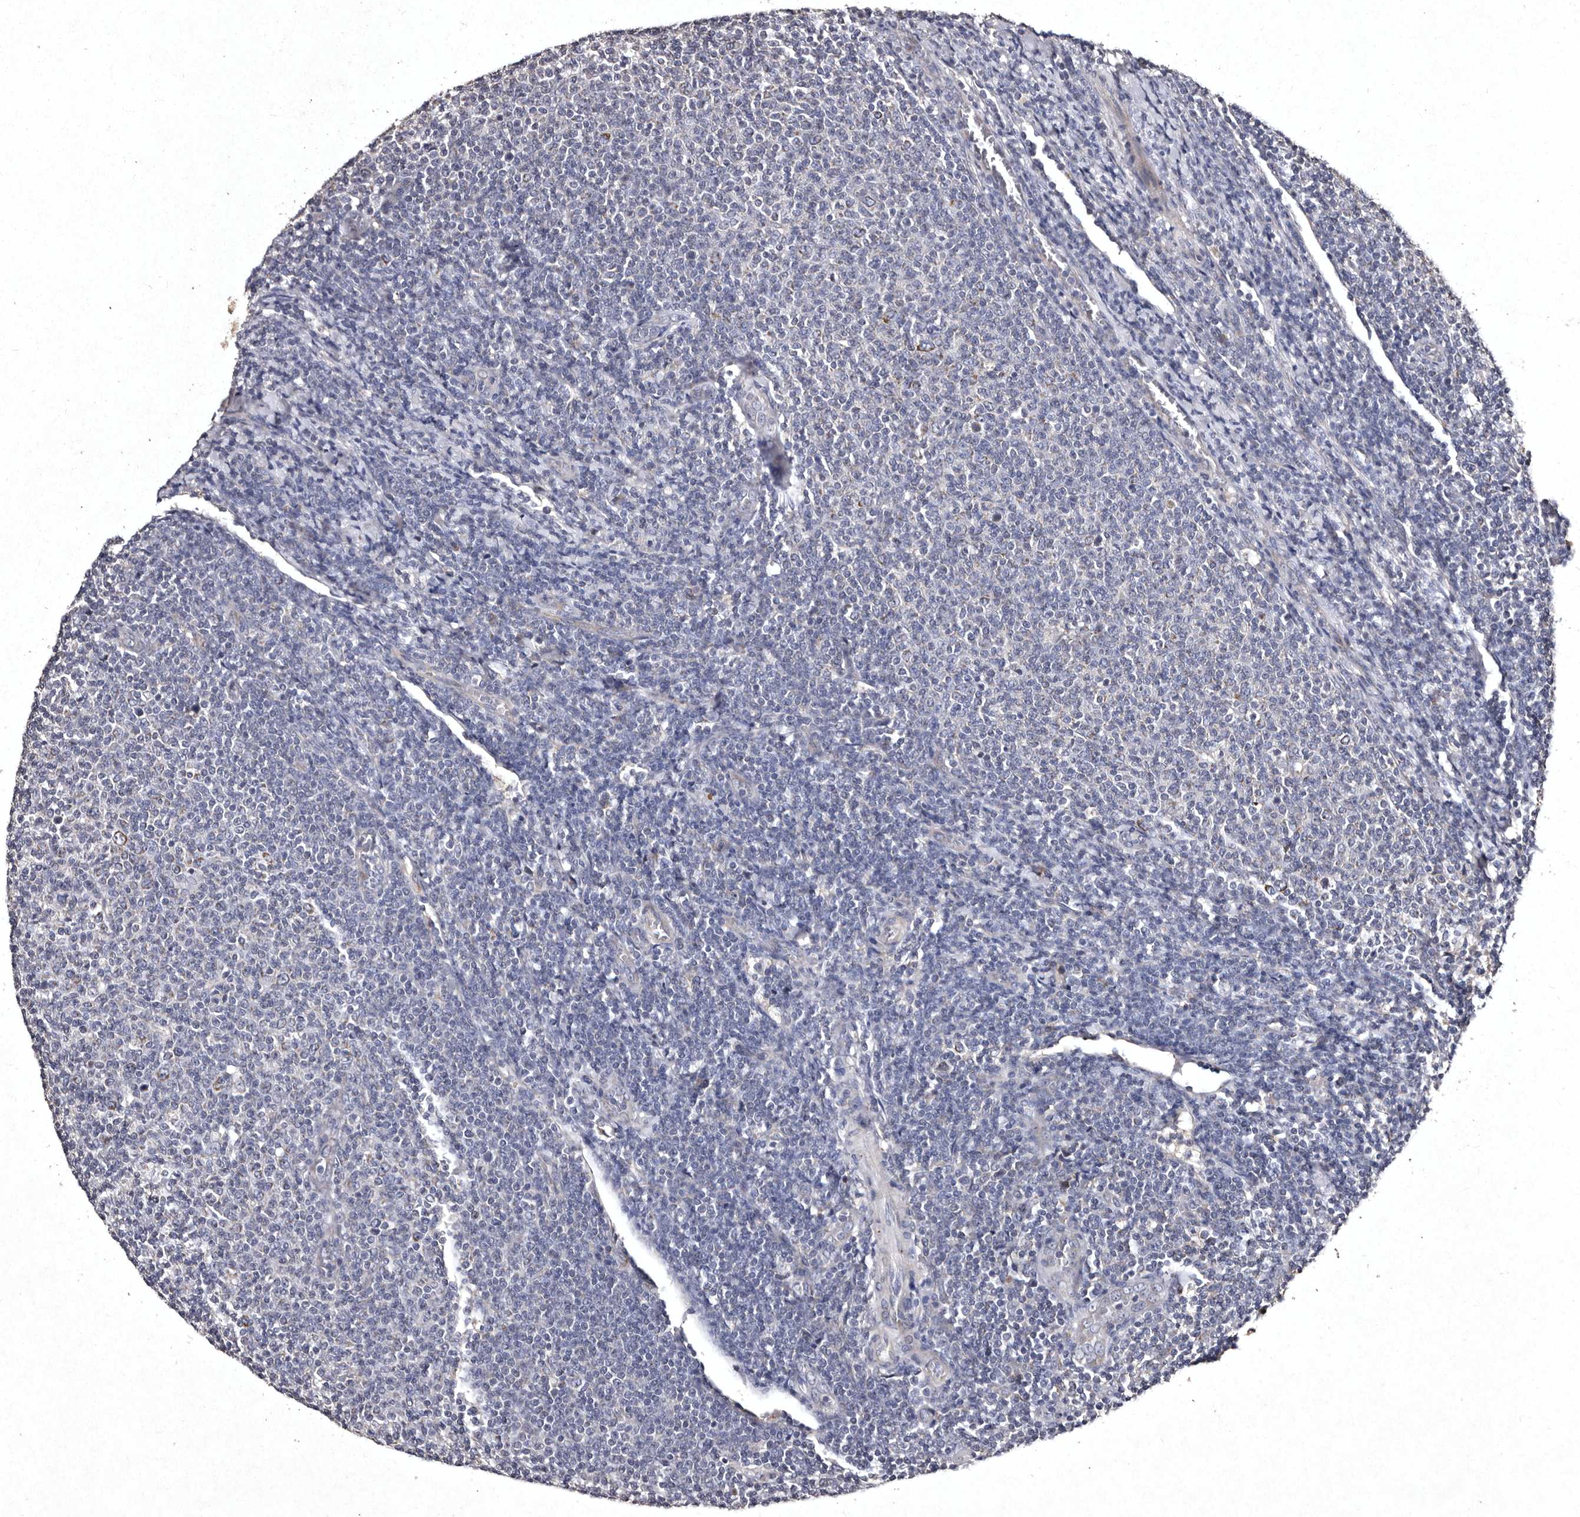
{"staining": {"intensity": "negative", "quantity": "none", "location": "none"}, "tissue": "lymphoma", "cell_type": "Tumor cells", "image_type": "cancer", "snomed": [{"axis": "morphology", "description": "Malignant lymphoma, non-Hodgkin's type, Low grade"}, {"axis": "topography", "description": "Lymph node"}], "caption": "Immunohistochemical staining of lymphoma displays no significant expression in tumor cells. Nuclei are stained in blue.", "gene": "TFB1M", "patient": {"sex": "male", "age": 66}}